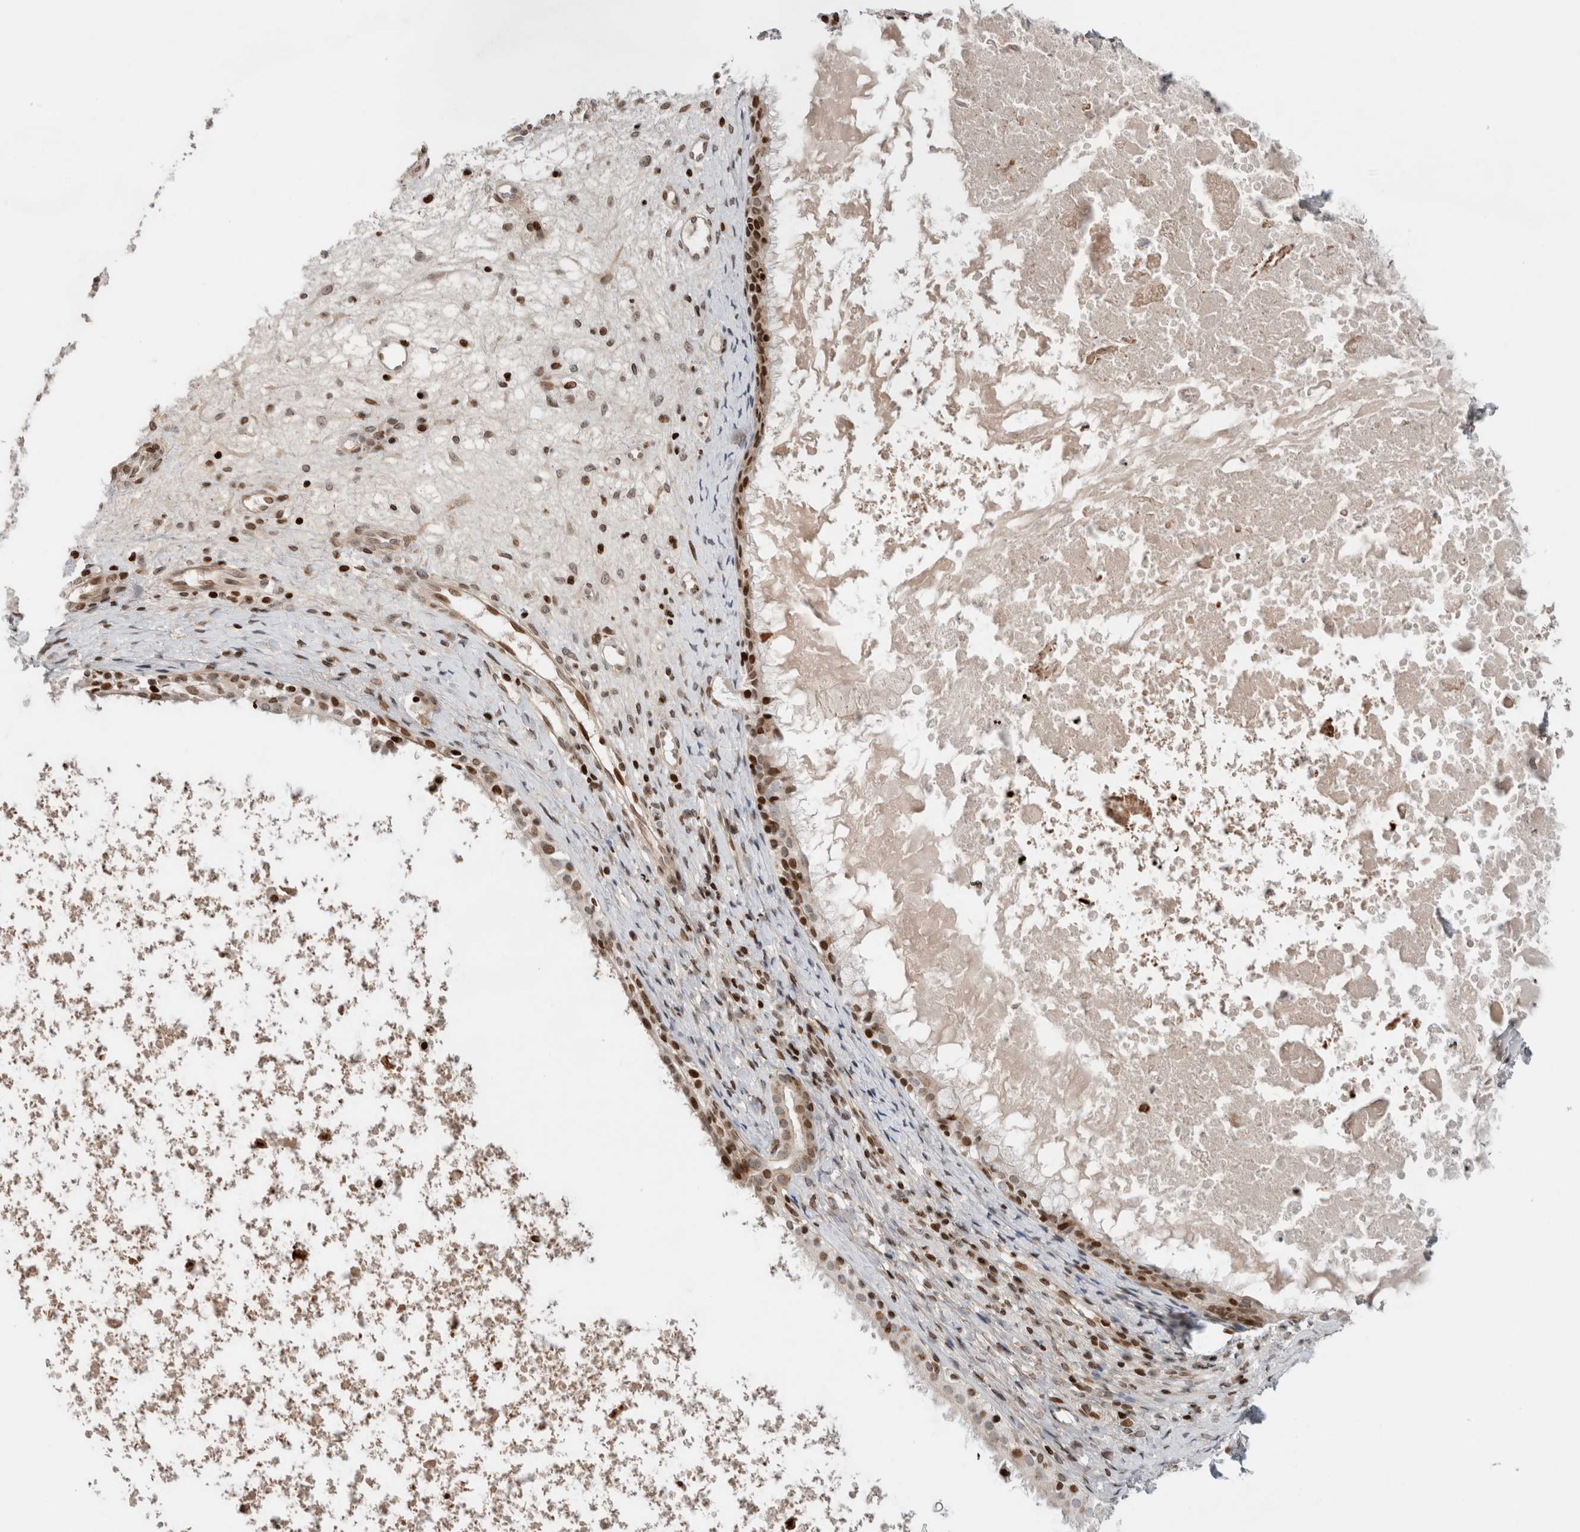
{"staining": {"intensity": "strong", "quantity": ">75%", "location": "nuclear"}, "tissue": "nasopharynx", "cell_type": "Respiratory epithelial cells", "image_type": "normal", "snomed": [{"axis": "morphology", "description": "Normal tissue, NOS"}, {"axis": "topography", "description": "Nasopharynx"}], "caption": "Protein analysis of normal nasopharynx exhibits strong nuclear positivity in about >75% of respiratory epithelial cells.", "gene": "GINS4", "patient": {"sex": "male", "age": 22}}